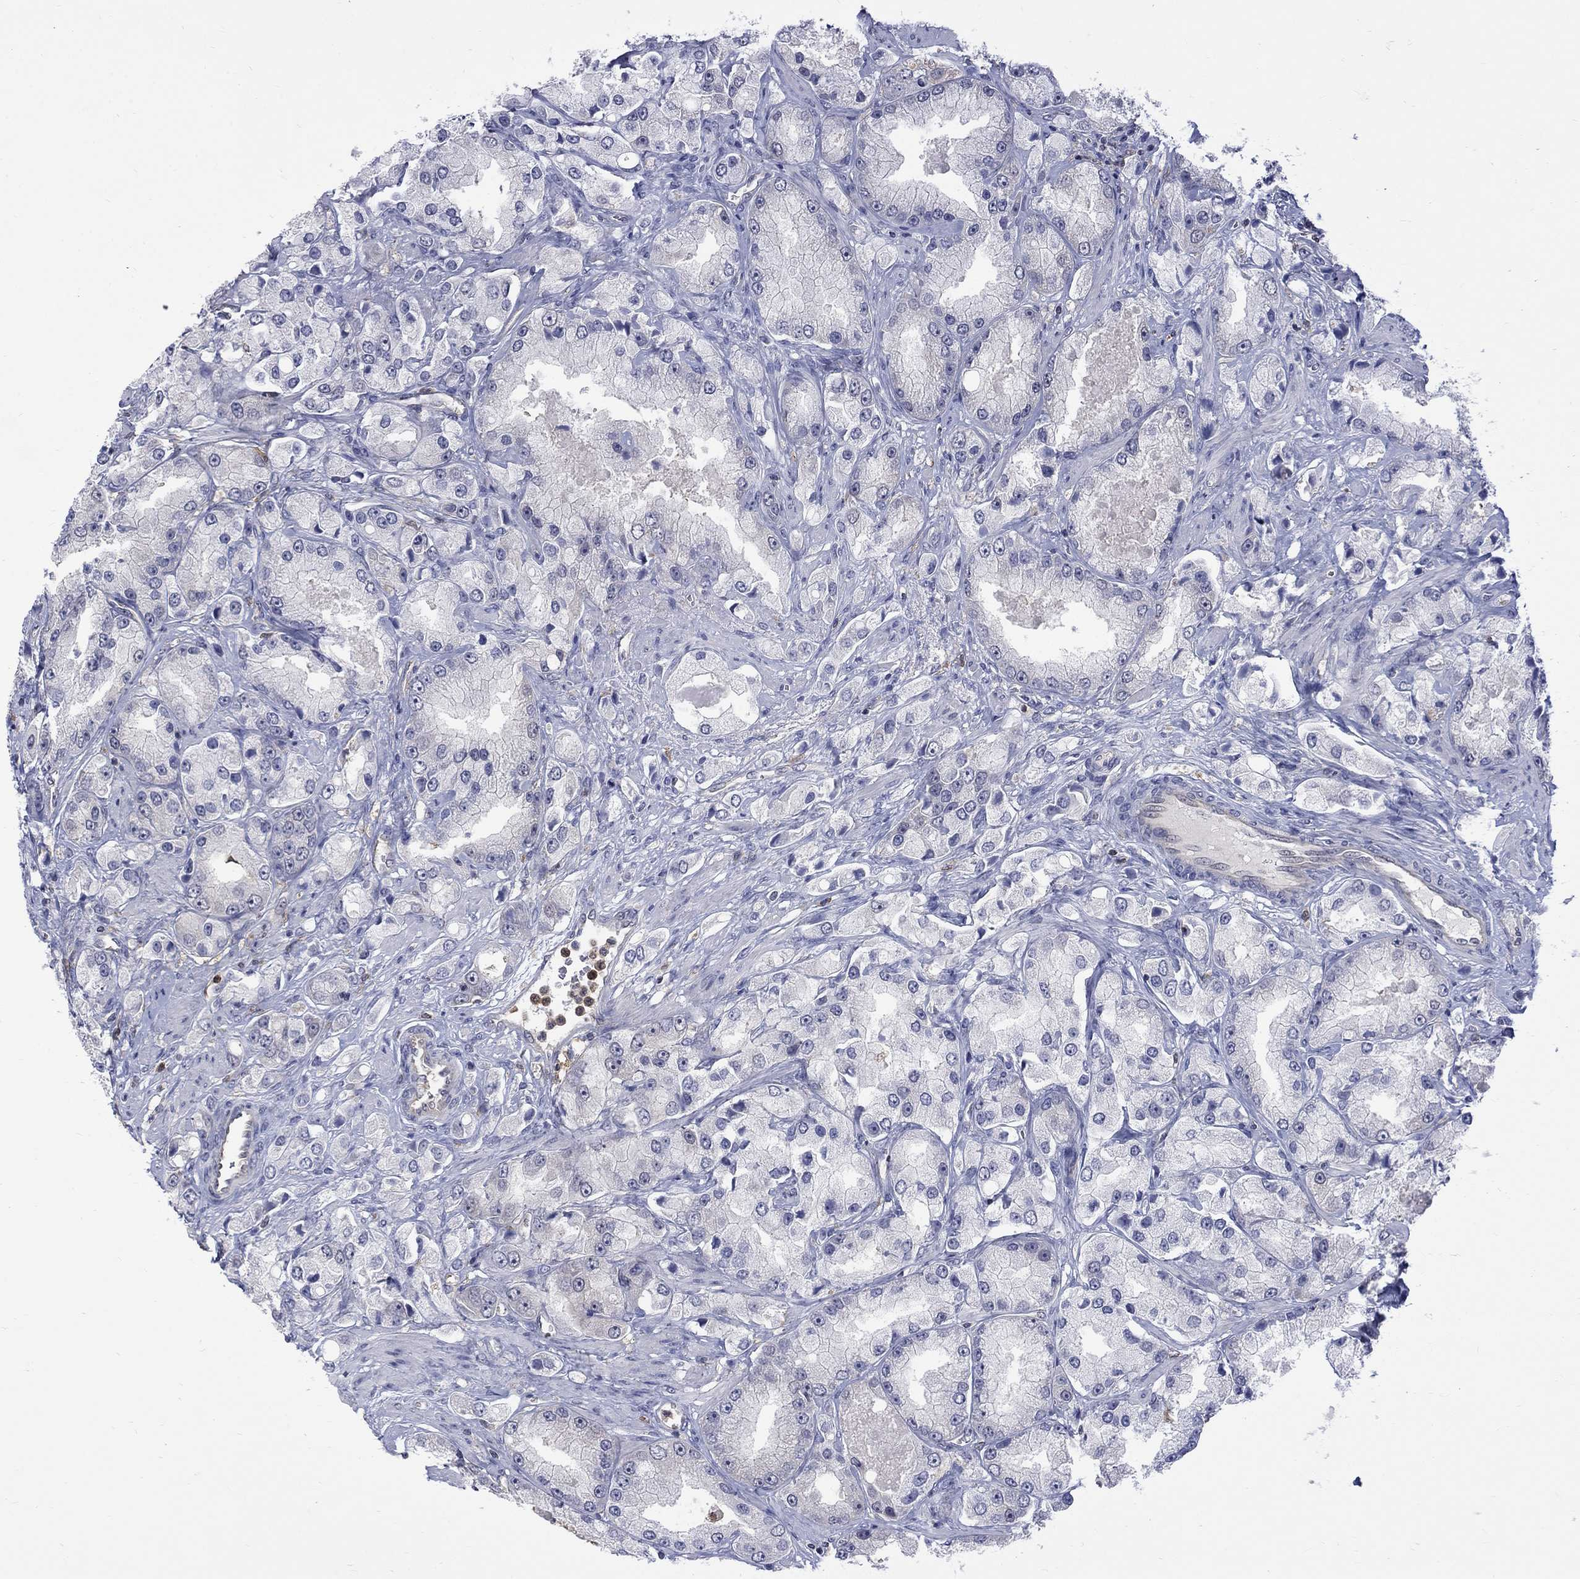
{"staining": {"intensity": "negative", "quantity": "none", "location": "none"}, "tissue": "prostate cancer", "cell_type": "Tumor cells", "image_type": "cancer", "snomed": [{"axis": "morphology", "description": "Adenocarcinoma, NOS"}, {"axis": "topography", "description": "Prostate and seminal vesicle, NOS"}, {"axis": "topography", "description": "Prostate"}], "caption": "Immunohistochemical staining of prostate cancer exhibits no significant staining in tumor cells. (Brightfield microscopy of DAB (3,3'-diaminobenzidine) immunohistochemistry (IHC) at high magnification).", "gene": "HKDC1", "patient": {"sex": "male", "age": 64}}